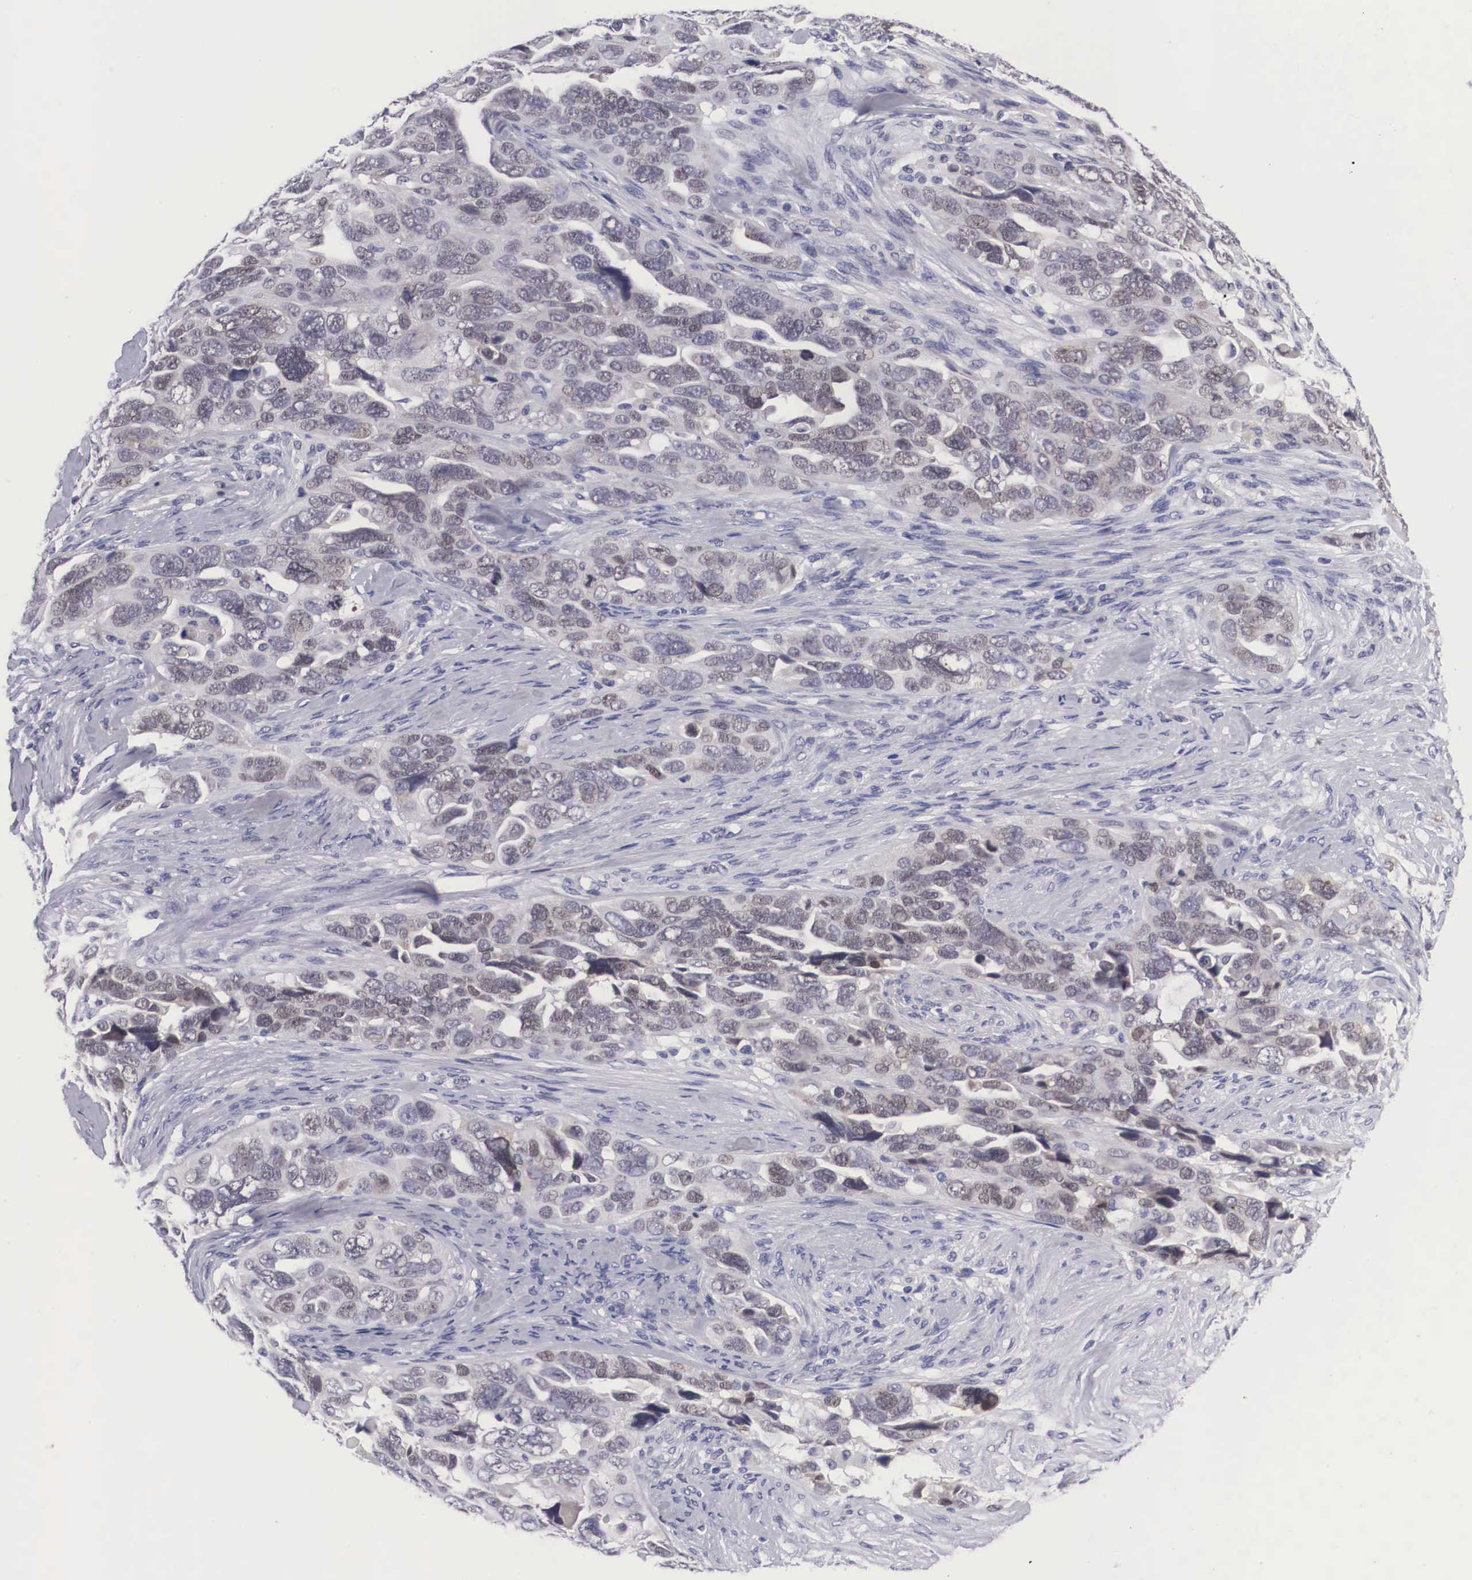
{"staining": {"intensity": "weak", "quantity": "<25%", "location": "cytoplasmic/membranous"}, "tissue": "ovarian cancer", "cell_type": "Tumor cells", "image_type": "cancer", "snomed": [{"axis": "morphology", "description": "Cystadenocarcinoma, serous, NOS"}, {"axis": "topography", "description": "Ovary"}], "caption": "Immunohistochemistry of human ovarian cancer shows no expression in tumor cells.", "gene": "SOX11", "patient": {"sex": "female", "age": 63}}